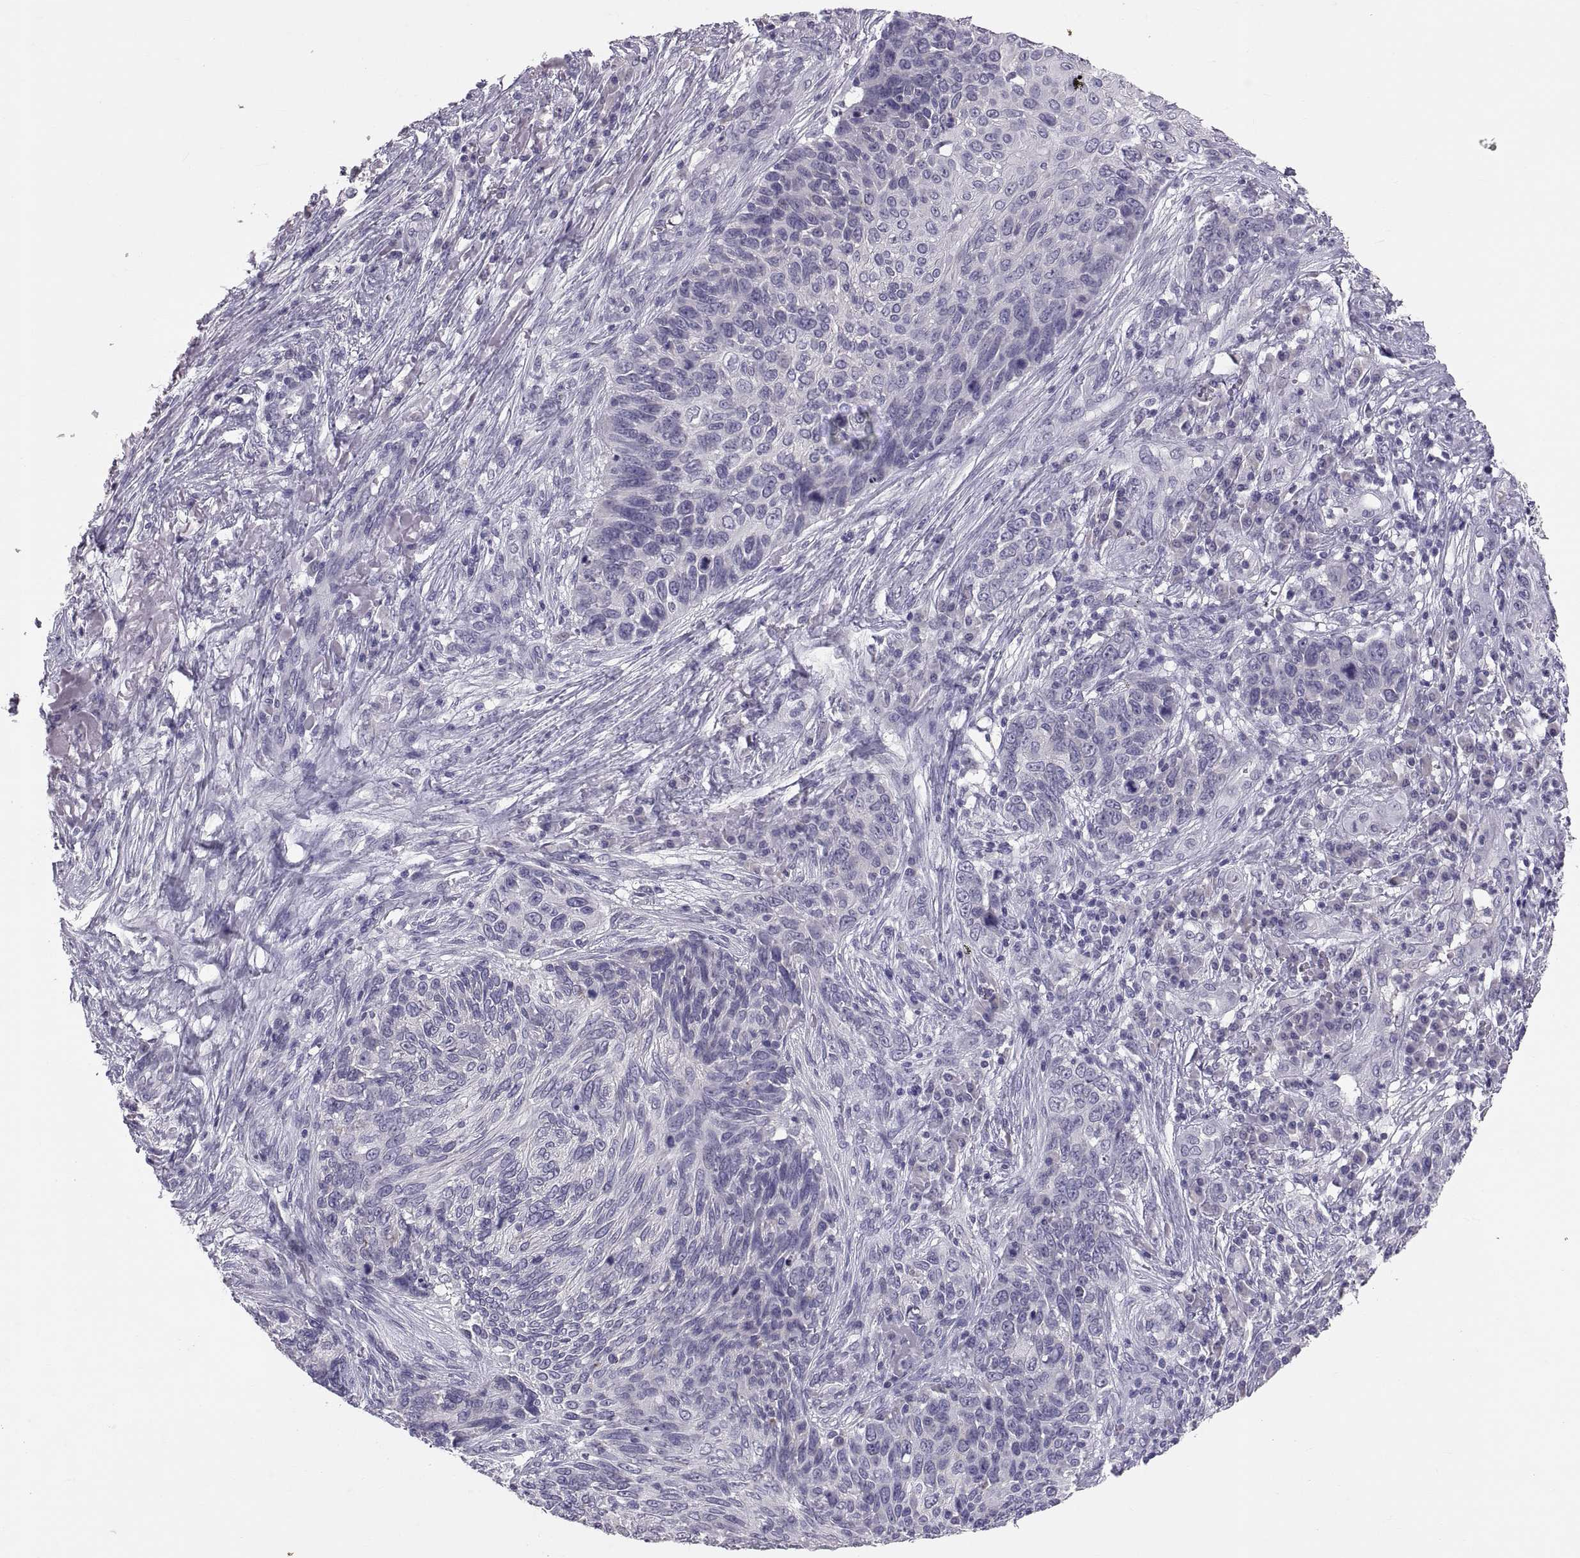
{"staining": {"intensity": "negative", "quantity": "none", "location": "none"}, "tissue": "skin cancer", "cell_type": "Tumor cells", "image_type": "cancer", "snomed": [{"axis": "morphology", "description": "Squamous cell carcinoma, NOS"}, {"axis": "topography", "description": "Skin"}], "caption": "Immunohistochemistry (IHC) micrograph of squamous cell carcinoma (skin) stained for a protein (brown), which reveals no staining in tumor cells.", "gene": "PTN", "patient": {"sex": "male", "age": 92}}